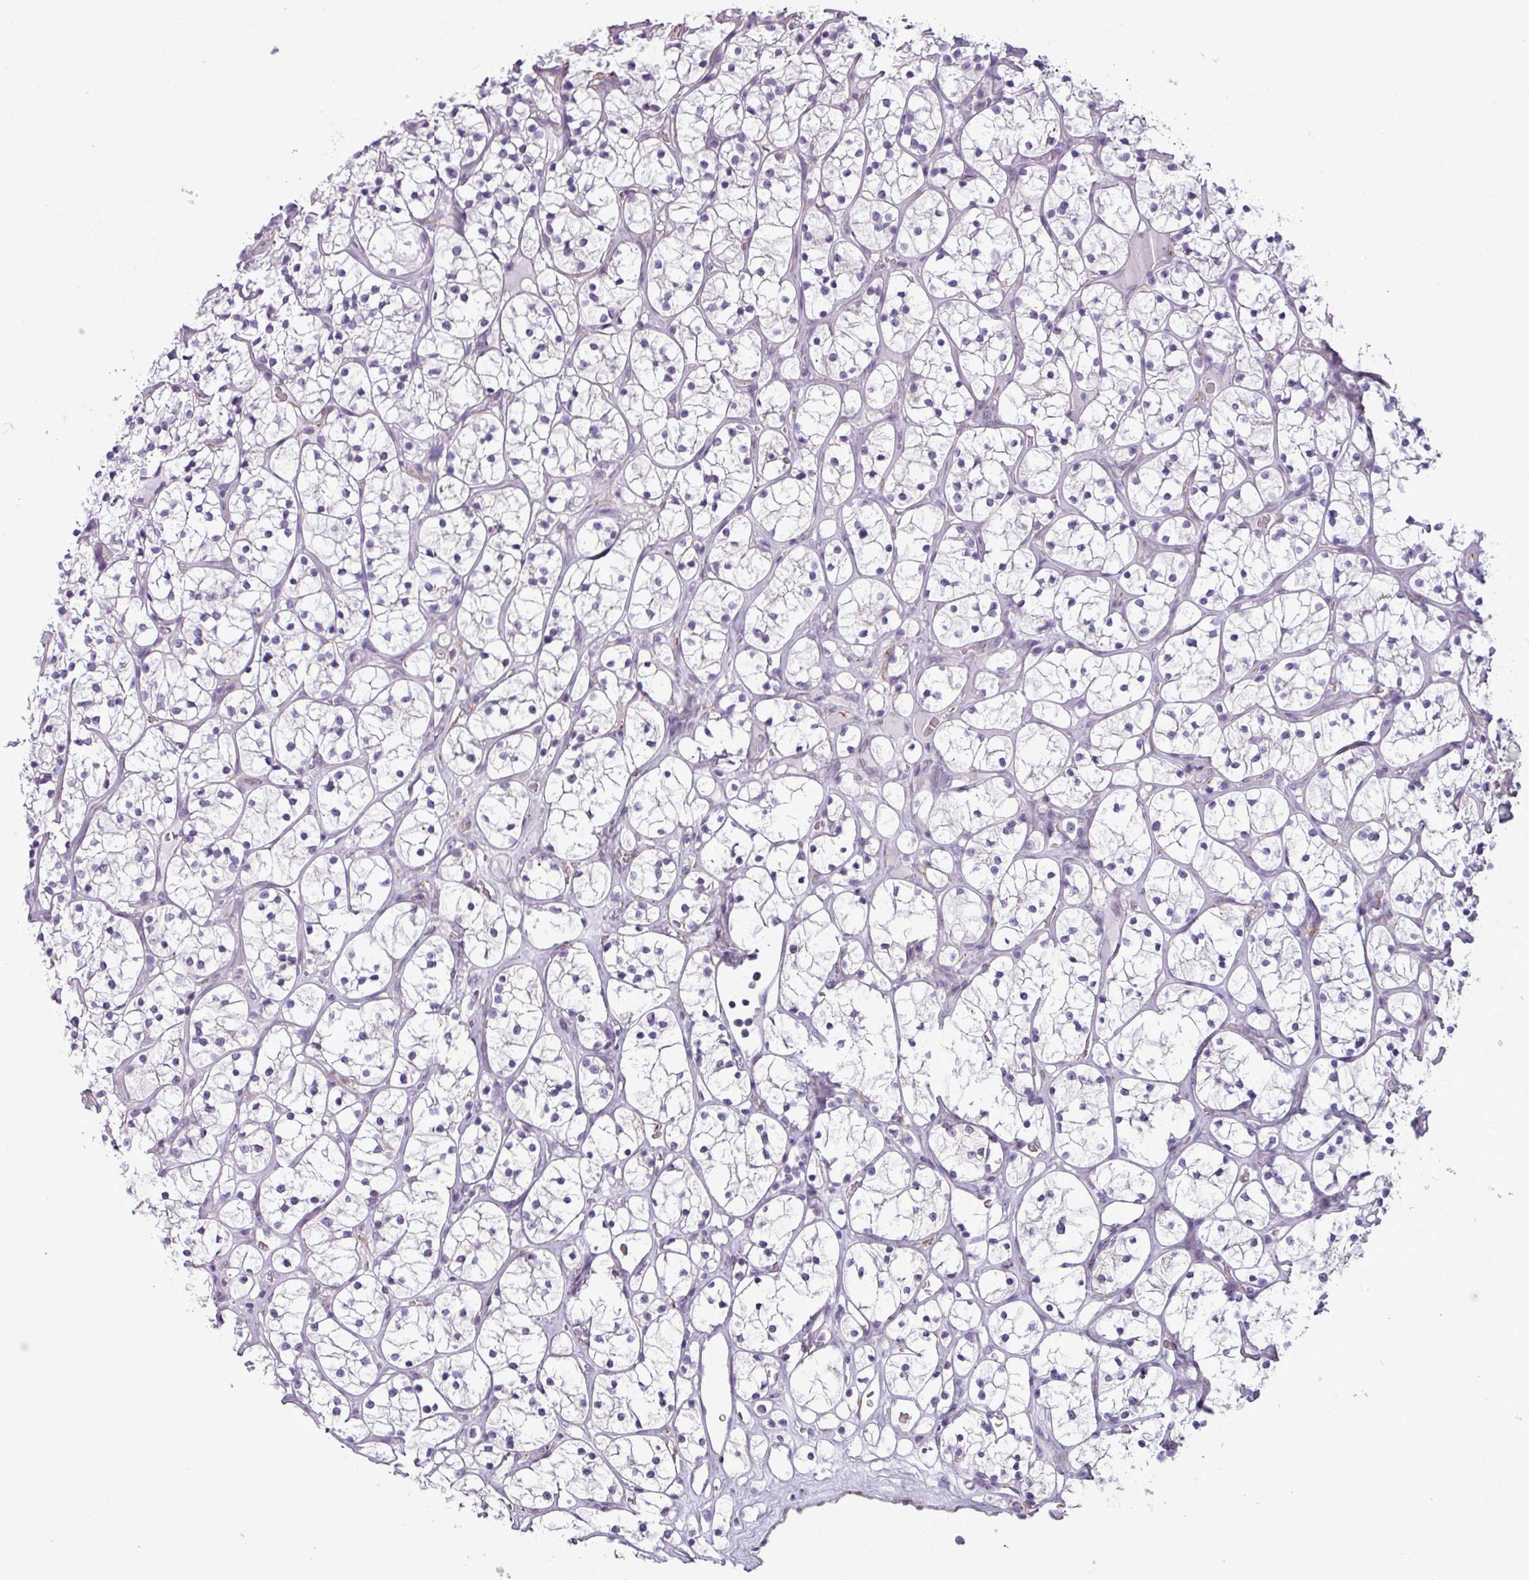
{"staining": {"intensity": "negative", "quantity": "none", "location": "none"}, "tissue": "renal cancer", "cell_type": "Tumor cells", "image_type": "cancer", "snomed": [{"axis": "morphology", "description": "Adenocarcinoma, NOS"}, {"axis": "topography", "description": "Kidney"}], "caption": "High power microscopy histopathology image of an immunohistochemistry (IHC) image of renal cancer, revealing no significant positivity in tumor cells. (DAB immunohistochemistry (IHC) with hematoxylin counter stain).", "gene": "ATP10A", "patient": {"sex": "female", "age": 64}}